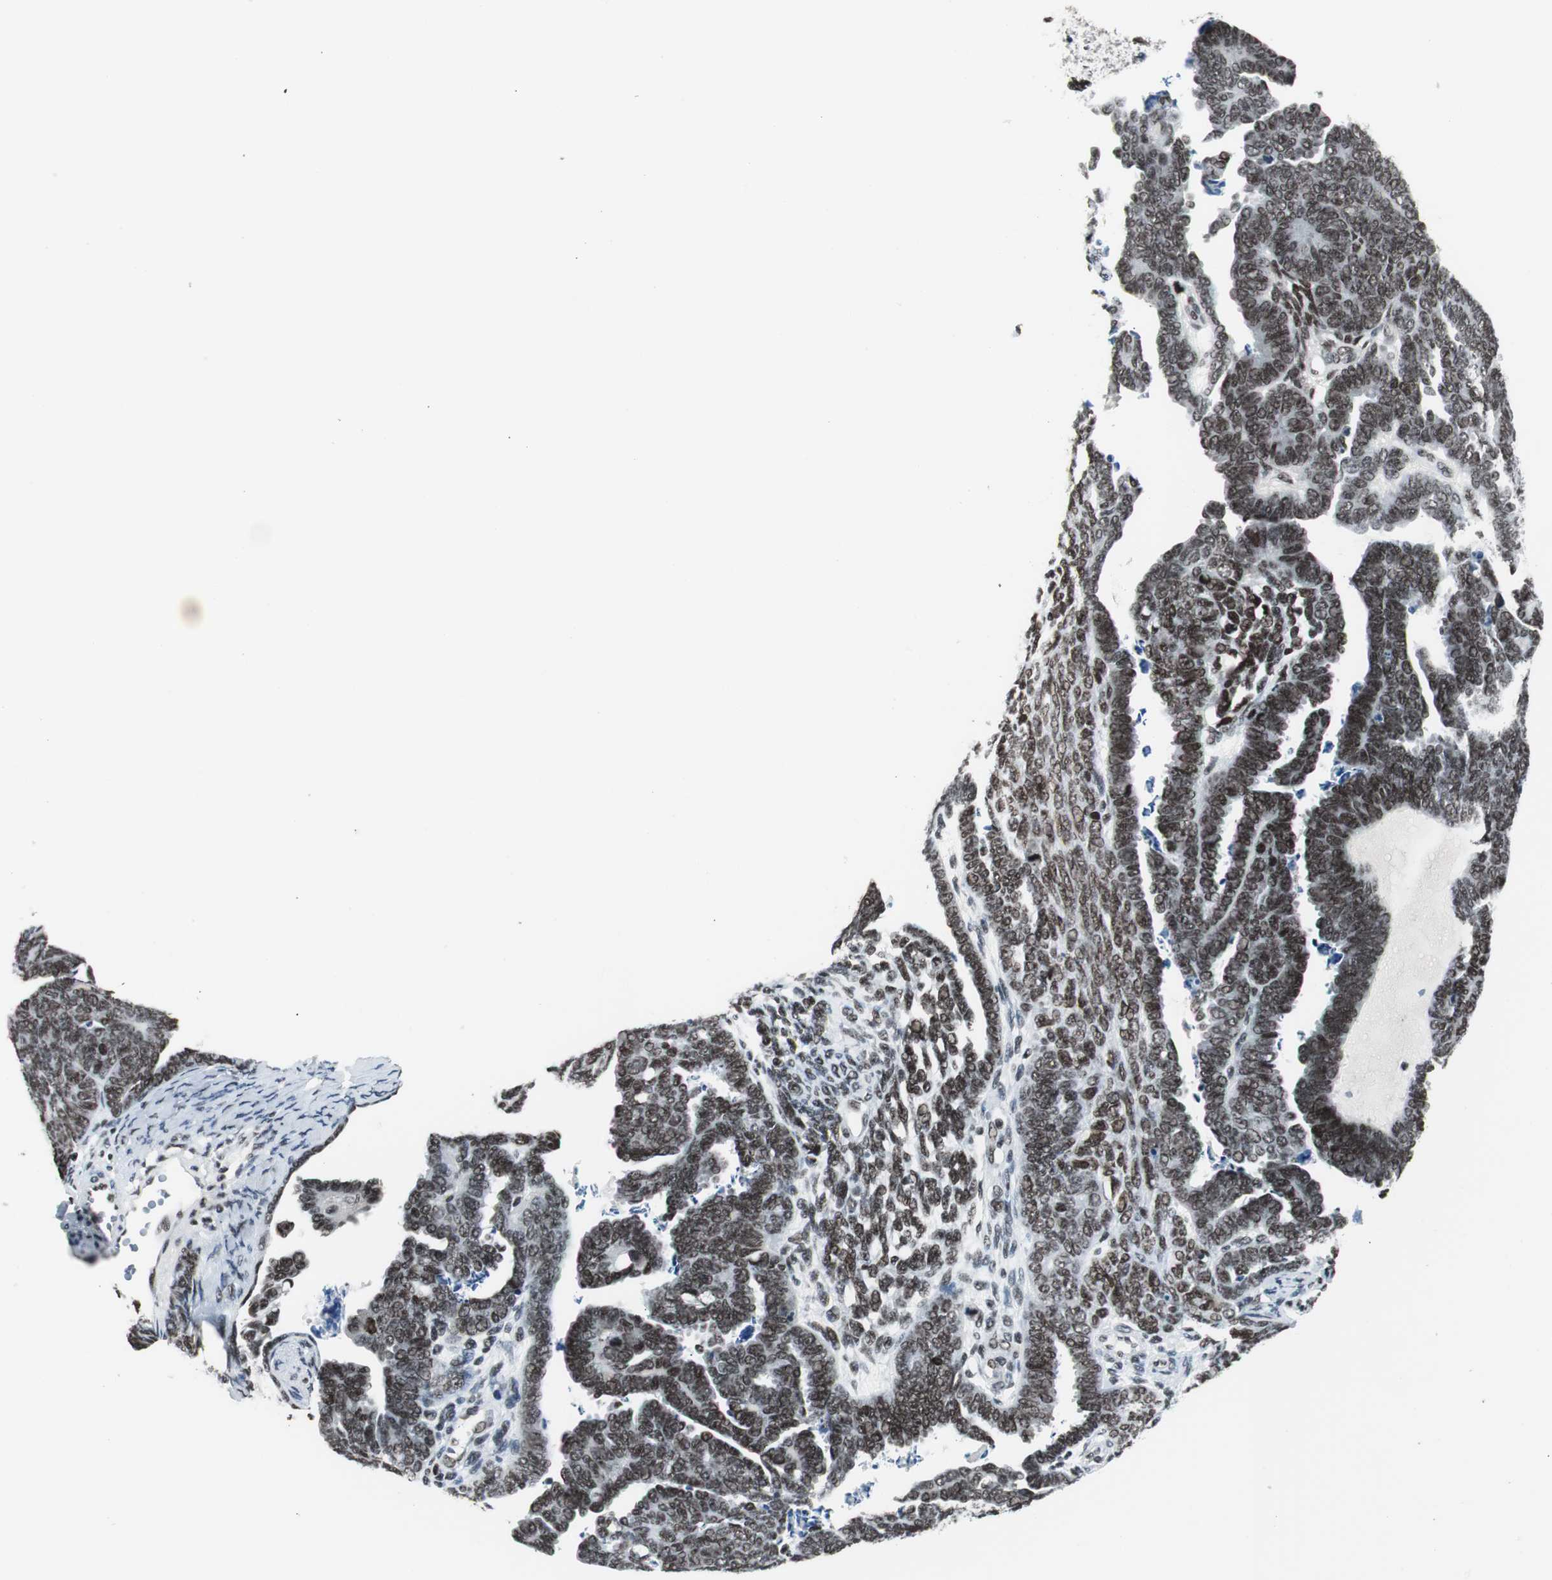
{"staining": {"intensity": "strong", "quantity": ">75%", "location": "nuclear"}, "tissue": "endometrial cancer", "cell_type": "Tumor cells", "image_type": "cancer", "snomed": [{"axis": "morphology", "description": "Neoplasm, malignant, NOS"}, {"axis": "topography", "description": "Endometrium"}], "caption": "Immunohistochemical staining of endometrial malignant neoplasm reveals high levels of strong nuclear protein staining in approximately >75% of tumor cells. The protein is shown in brown color, while the nuclei are stained blue.", "gene": "XRCC1", "patient": {"sex": "female", "age": 74}}